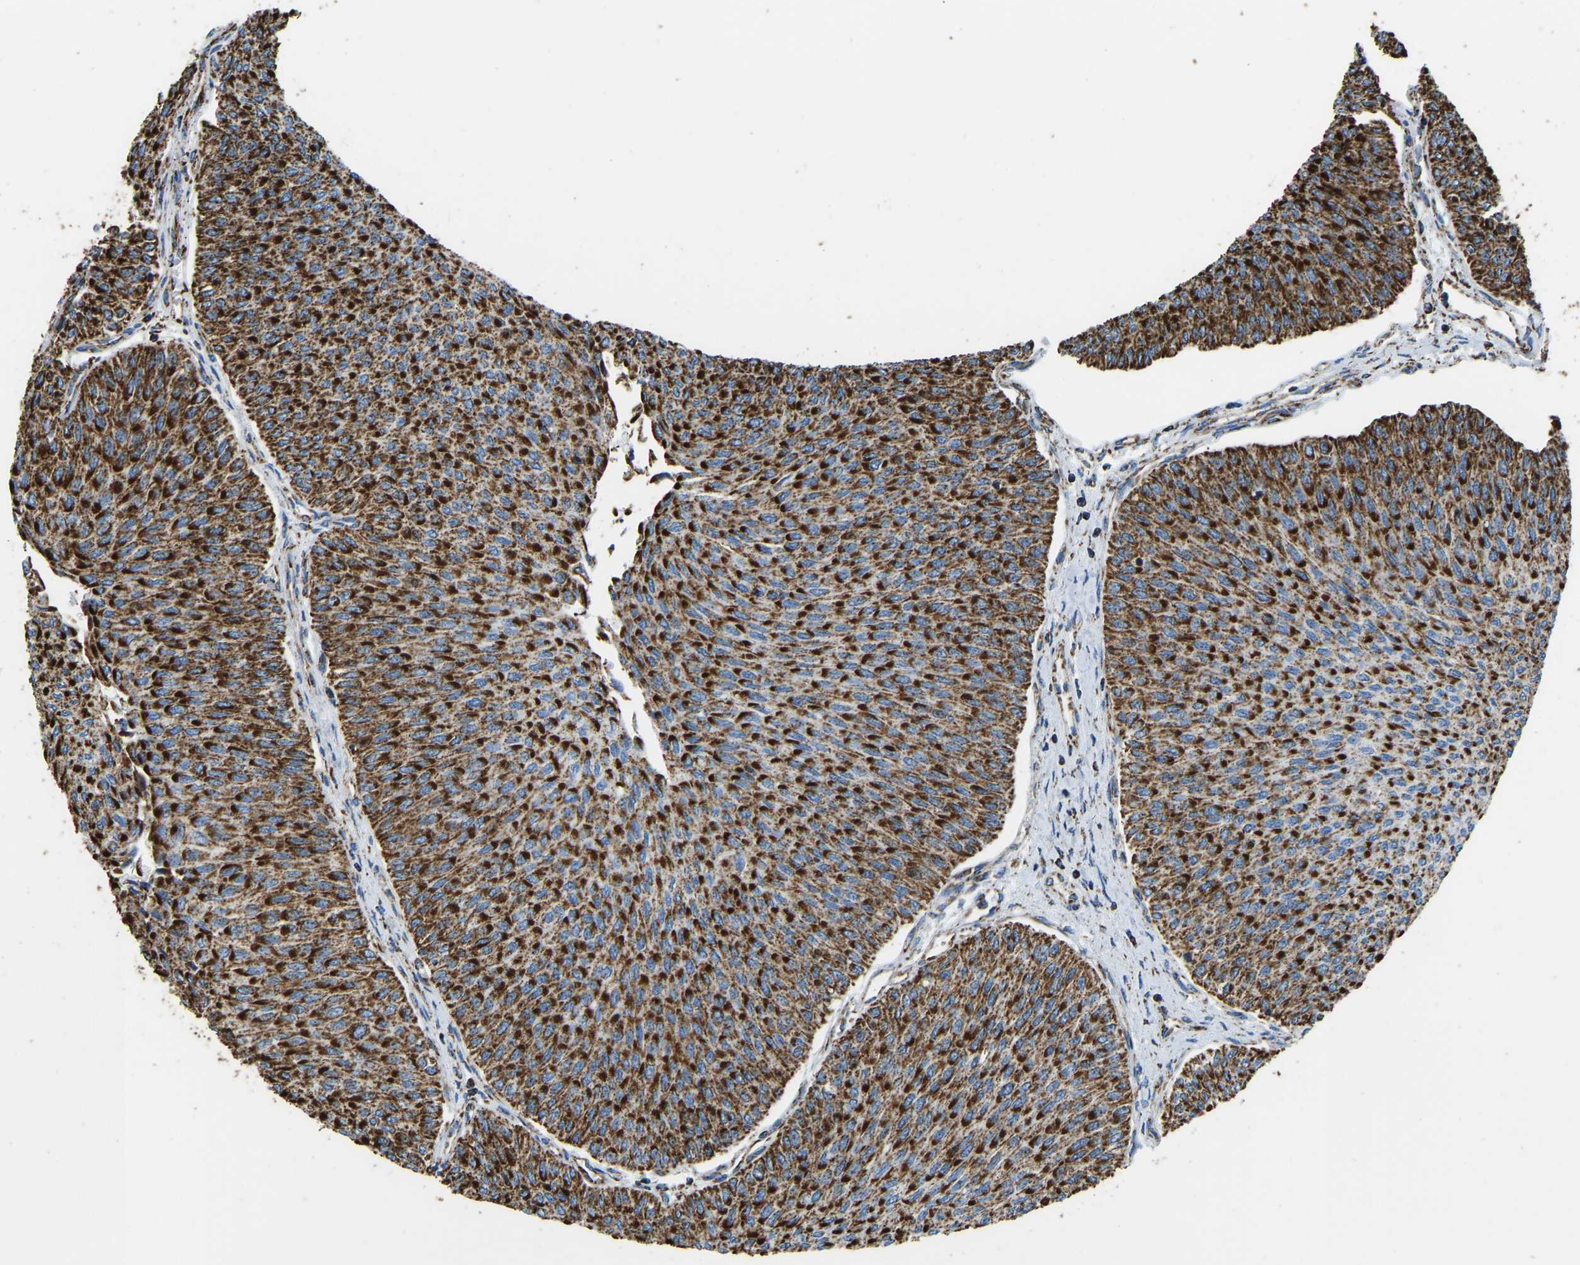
{"staining": {"intensity": "strong", "quantity": ">75%", "location": "cytoplasmic/membranous"}, "tissue": "urothelial cancer", "cell_type": "Tumor cells", "image_type": "cancer", "snomed": [{"axis": "morphology", "description": "Urothelial carcinoma, Low grade"}, {"axis": "topography", "description": "Urinary bladder"}], "caption": "High-power microscopy captured an immunohistochemistry histopathology image of urothelial carcinoma (low-grade), revealing strong cytoplasmic/membranous expression in approximately >75% of tumor cells.", "gene": "IRX6", "patient": {"sex": "male", "age": 78}}